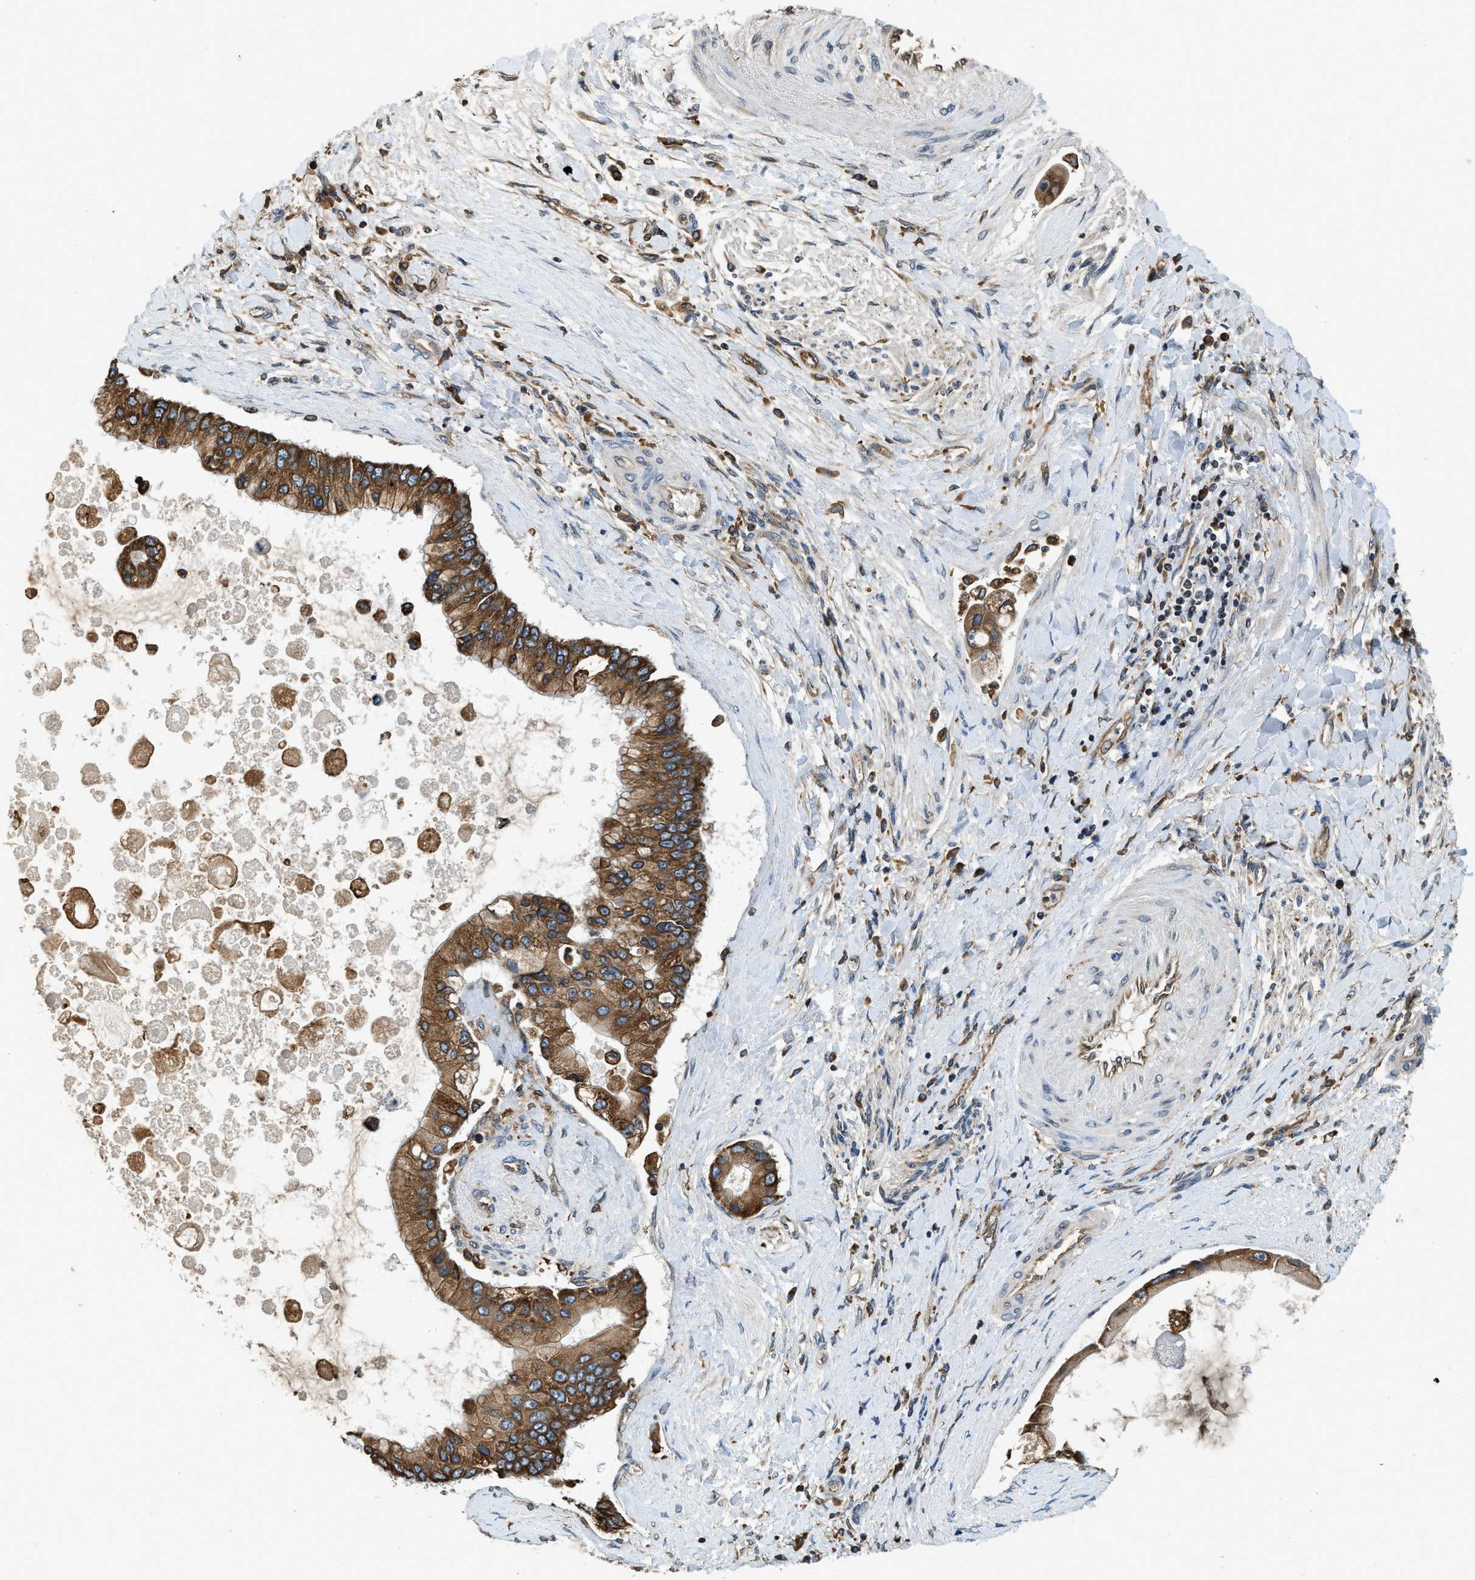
{"staining": {"intensity": "strong", "quantity": ">75%", "location": "cytoplasmic/membranous"}, "tissue": "liver cancer", "cell_type": "Tumor cells", "image_type": "cancer", "snomed": [{"axis": "morphology", "description": "Cholangiocarcinoma"}, {"axis": "topography", "description": "Liver"}], "caption": "Immunohistochemical staining of liver cancer (cholangiocarcinoma) exhibits strong cytoplasmic/membranous protein positivity in approximately >75% of tumor cells. (DAB (3,3'-diaminobenzidine) IHC, brown staining for protein, blue staining for nuclei).", "gene": "BCAP31", "patient": {"sex": "male", "age": 50}}